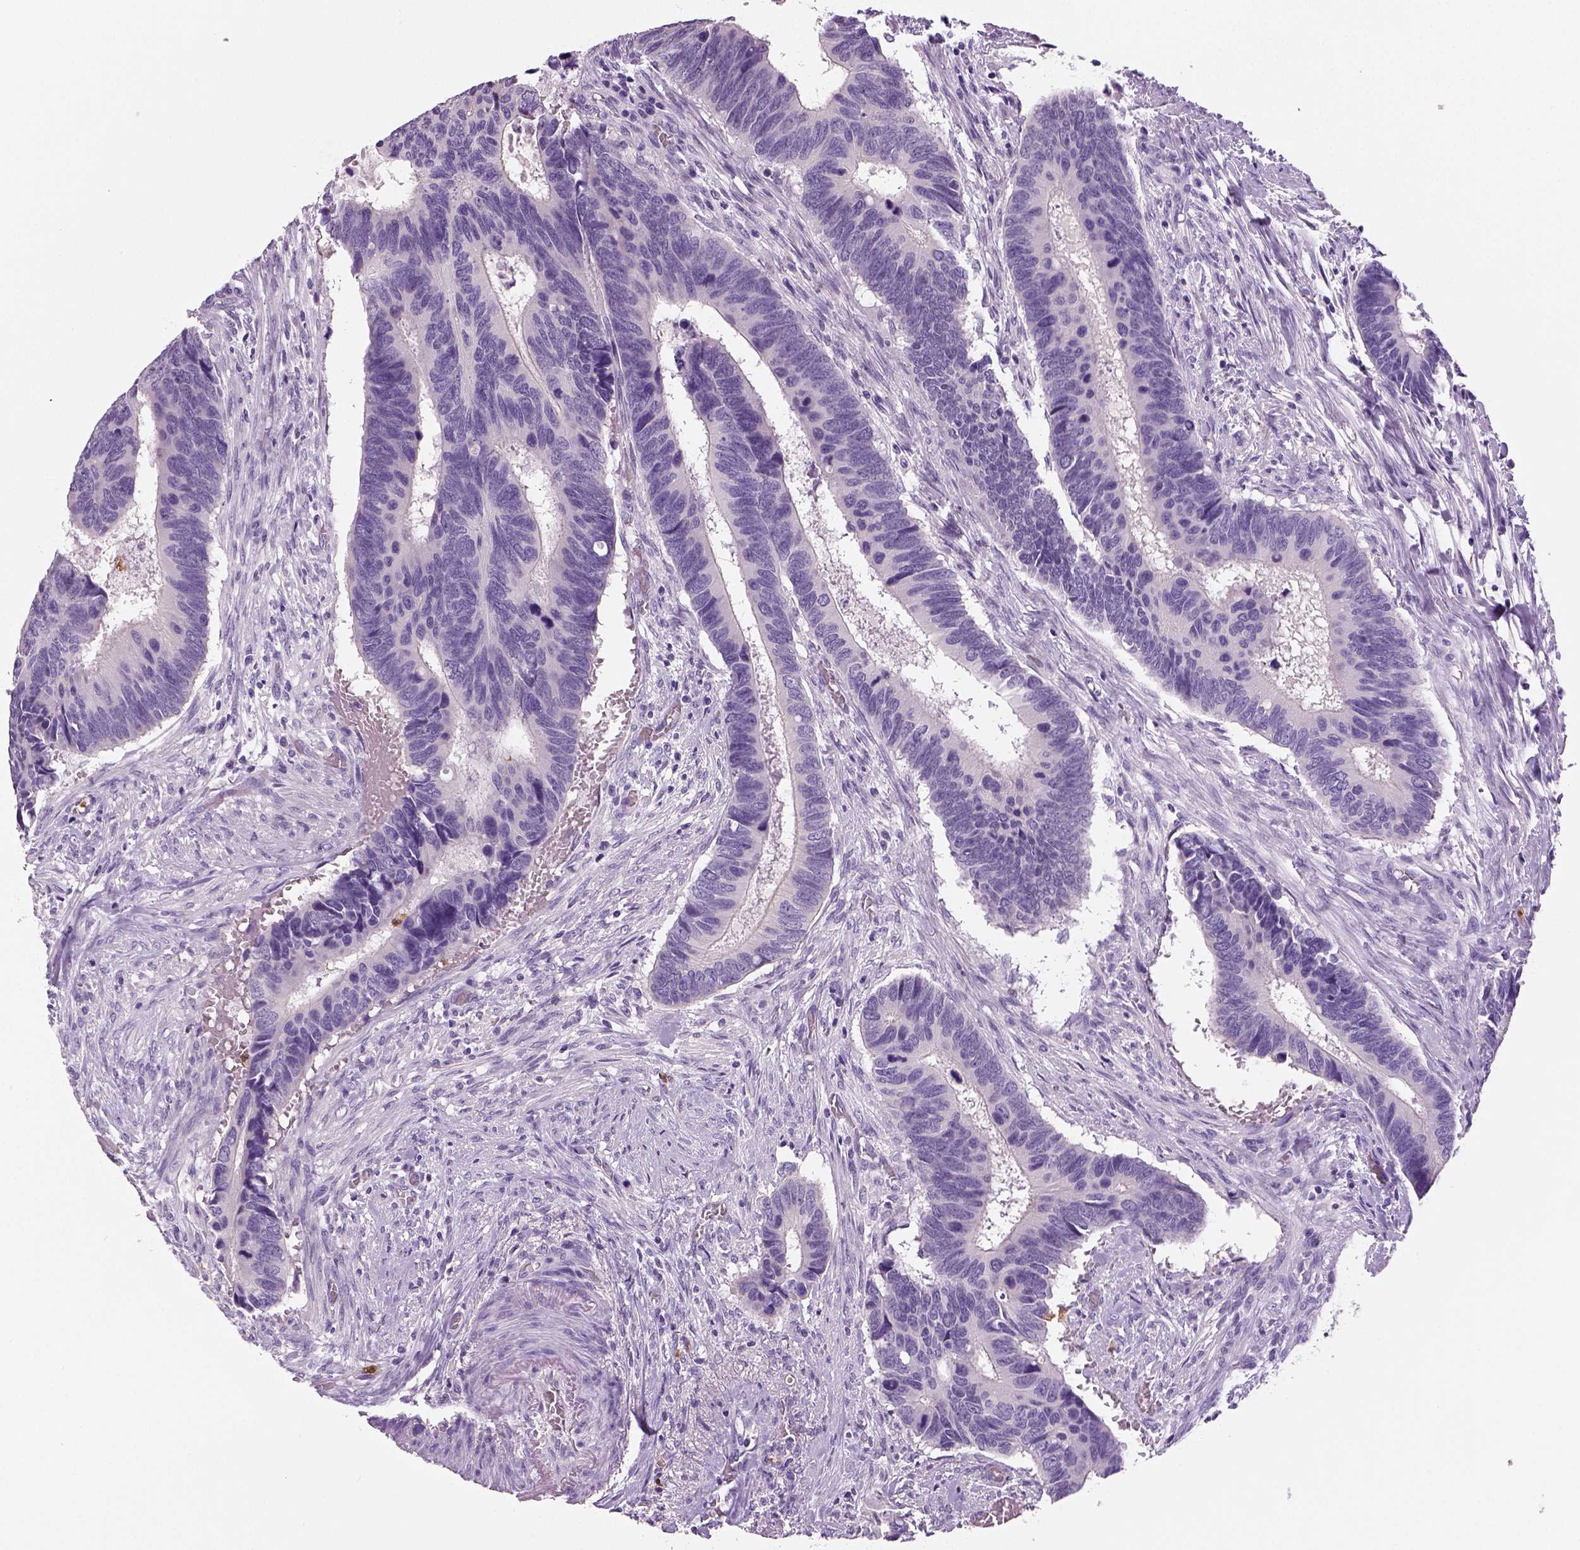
{"staining": {"intensity": "negative", "quantity": "none", "location": "none"}, "tissue": "colorectal cancer", "cell_type": "Tumor cells", "image_type": "cancer", "snomed": [{"axis": "morphology", "description": "Adenocarcinoma, NOS"}, {"axis": "topography", "description": "Colon"}], "caption": "Immunohistochemical staining of colorectal cancer (adenocarcinoma) reveals no significant staining in tumor cells.", "gene": "NECAB2", "patient": {"sex": "male", "age": 49}}